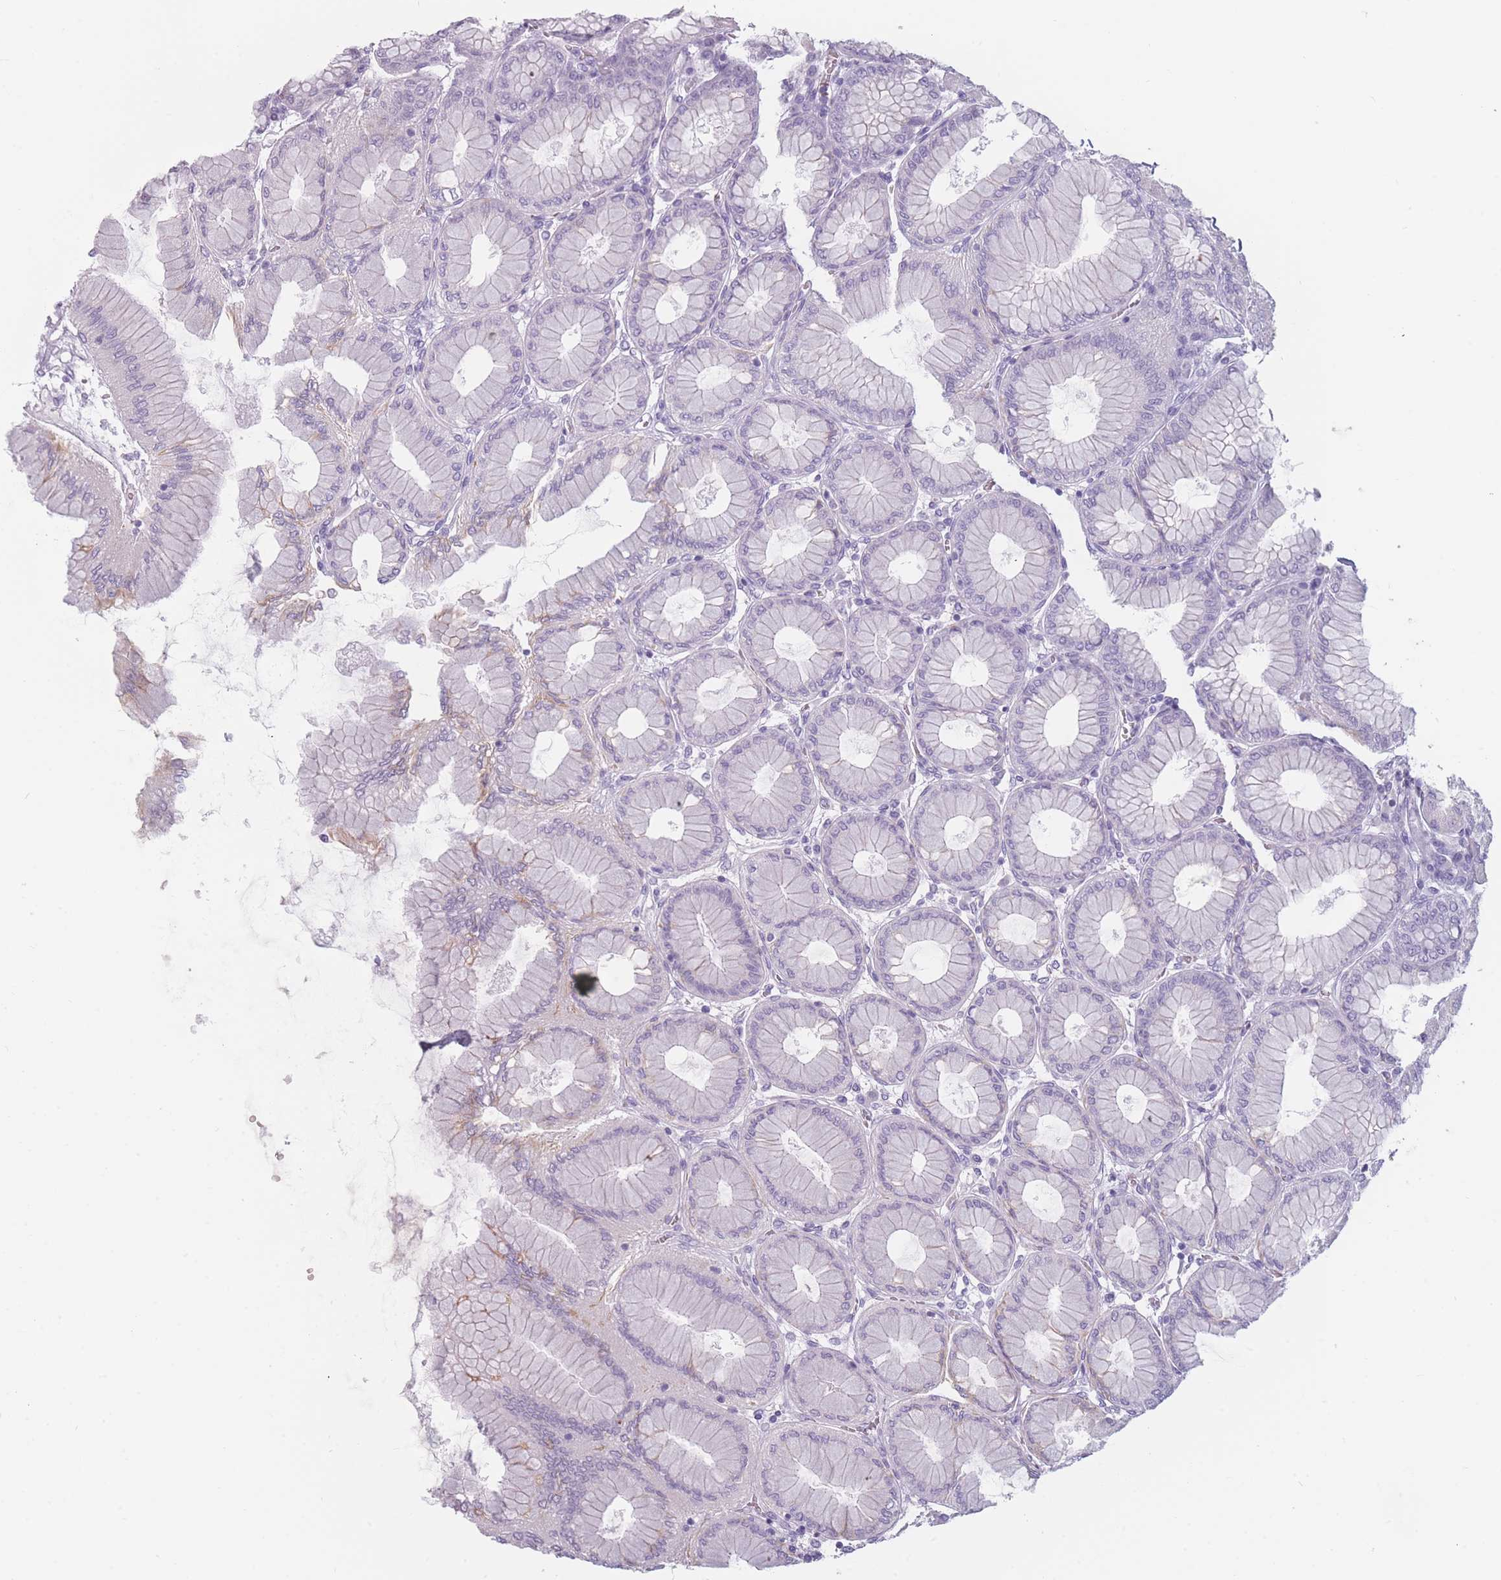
{"staining": {"intensity": "negative", "quantity": "none", "location": "none"}, "tissue": "stomach", "cell_type": "Glandular cells", "image_type": "normal", "snomed": [{"axis": "morphology", "description": "Normal tissue, NOS"}, {"axis": "topography", "description": "Stomach, upper"}], "caption": "DAB immunohistochemical staining of normal human stomach shows no significant positivity in glandular cells. The staining was performed using DAB to visualize the protein expression in brown, while the nuclei were stained in blue with hematoxylin (Magnification: 20x).", "gene": "PPFIA3", "patient": {"sex": "female", "age": 56}}